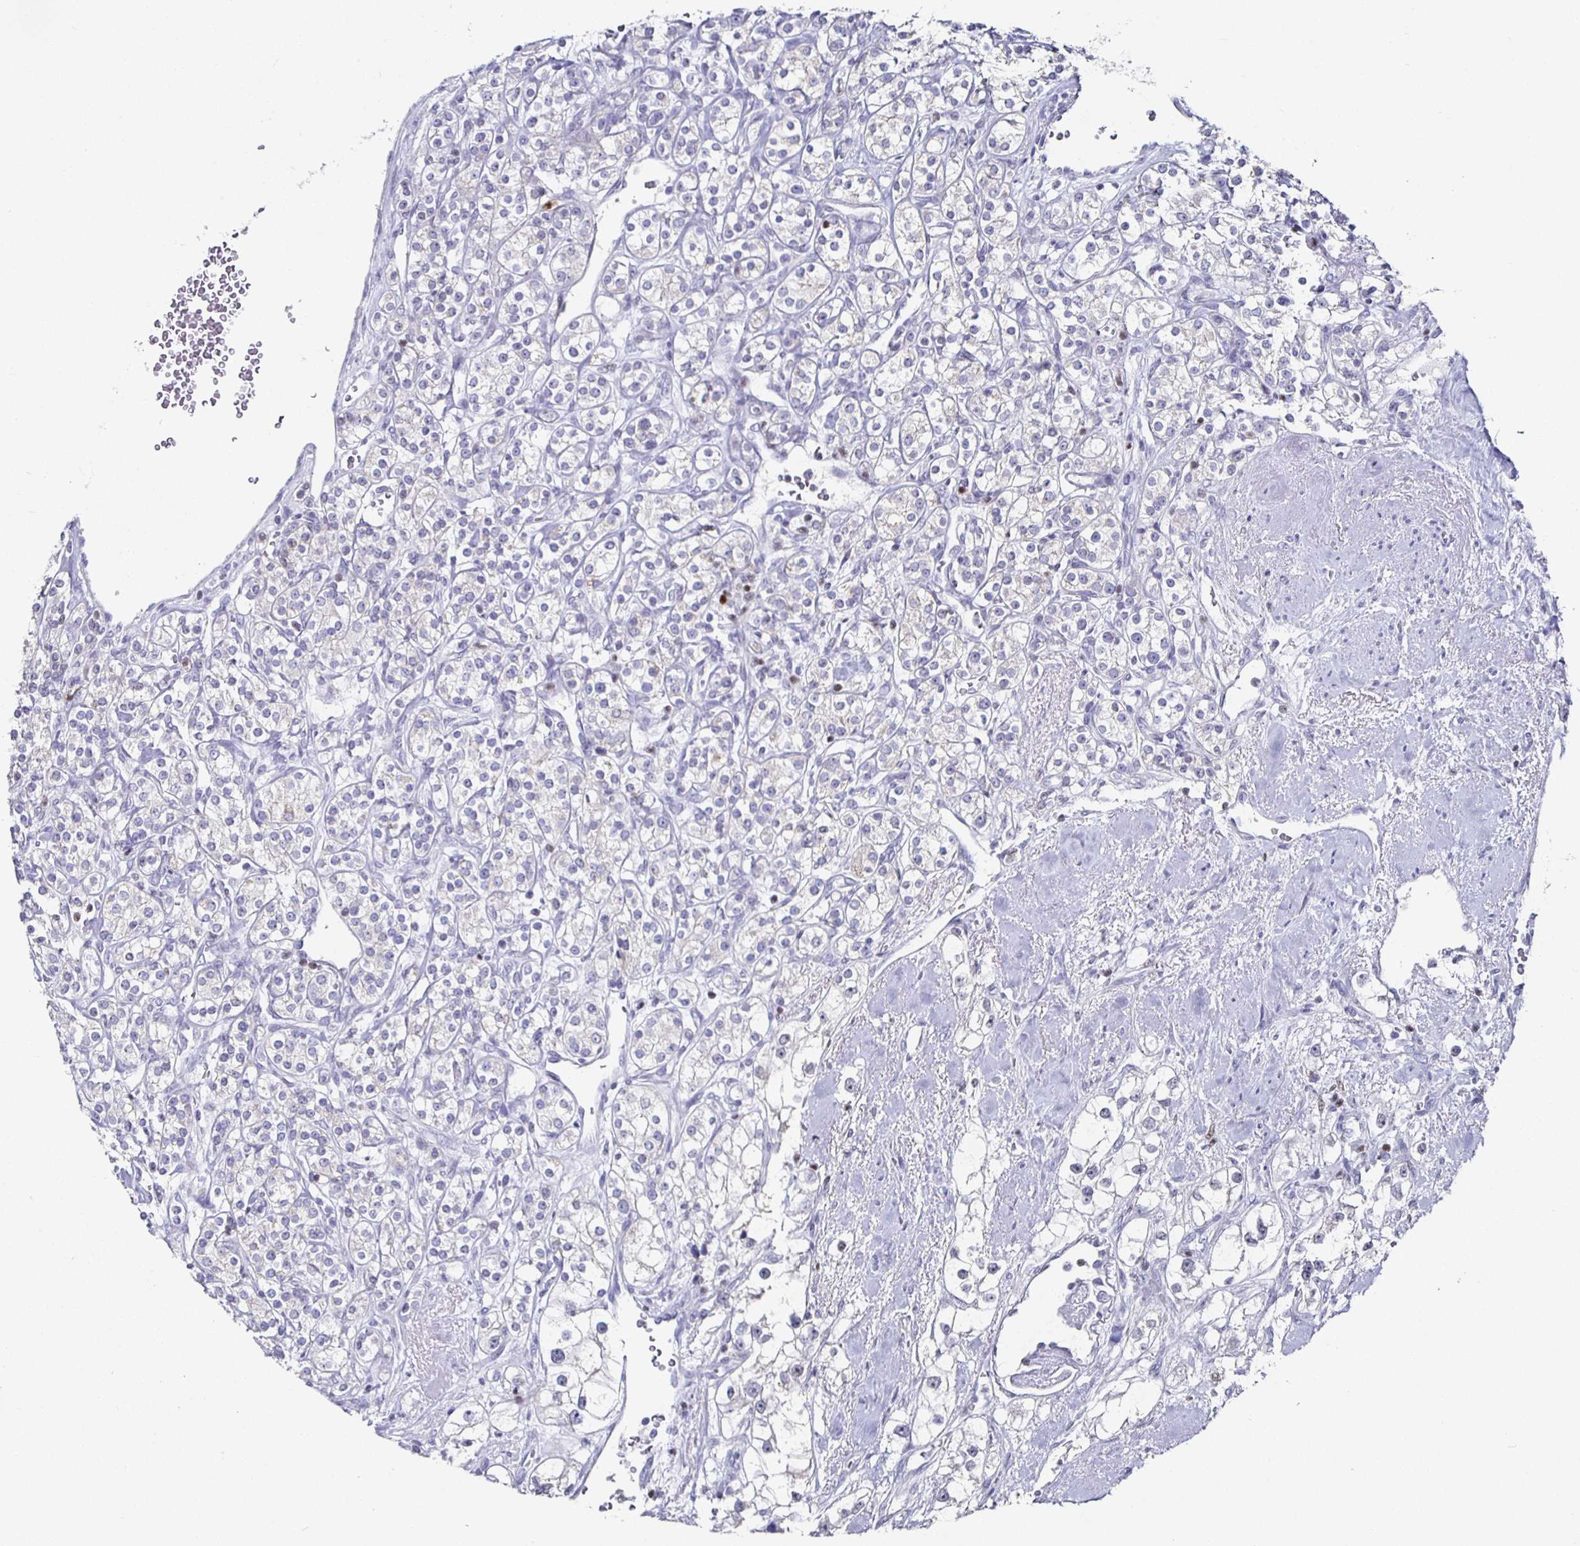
{"staining": {"intensity": "negative", "quantity": "none", "location": "none"}, "tissue": "renal cancer", "cell_type": "Tumor cells", "image_type": "cancer", "snomed": [{"axis": "morphology", "description": "Adenocarcinoma, NOS"}, {"axis": "topography", "description": "Kidney"}], "caption": "High power microscopy image of an immunohistochemistry (IHC) micrograph of renal adenocarcinoma, revealing no significant expression in tumor cells.", "gene": "RUNX2", "patient": {"sex": "male", "age": 77}}